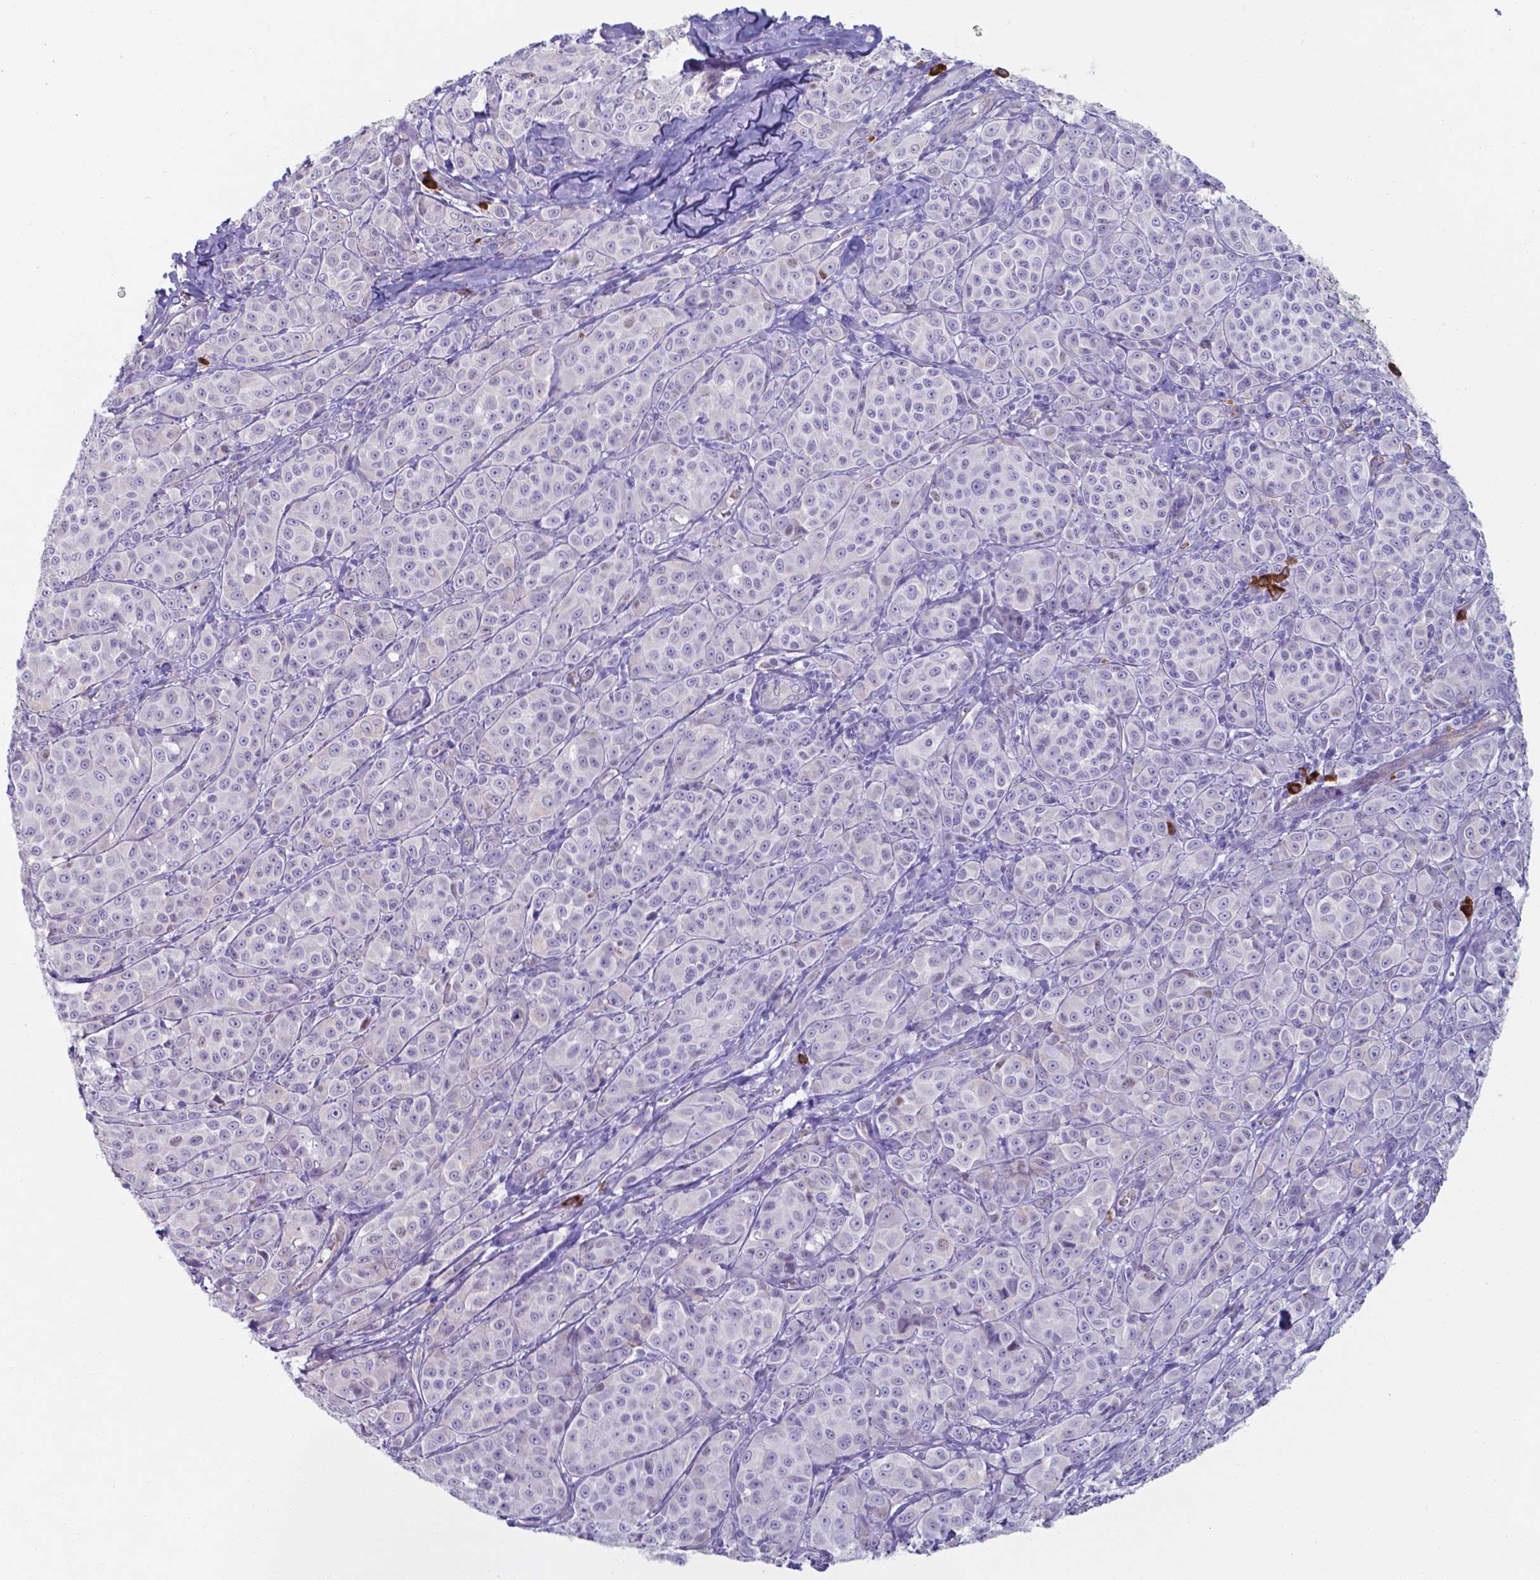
{"staining": {"intensity": "negative", "quantity": "none", "location": "none"}, "tissue": "melanoma", "cell_type": "Tumor cells", "image_type": "cancer", "snomed": [{"axis": "morphology", "description": "Malignant melanoma, NOS"}, {"axis": "topography", "description": "Skin"}], "caption": "DAB immunohistochemical staining of melanoma demonstrates no significant expression in tumor cells.", "gene": "UBE2J1", "patient": {"sex": "male", "age": 89}}